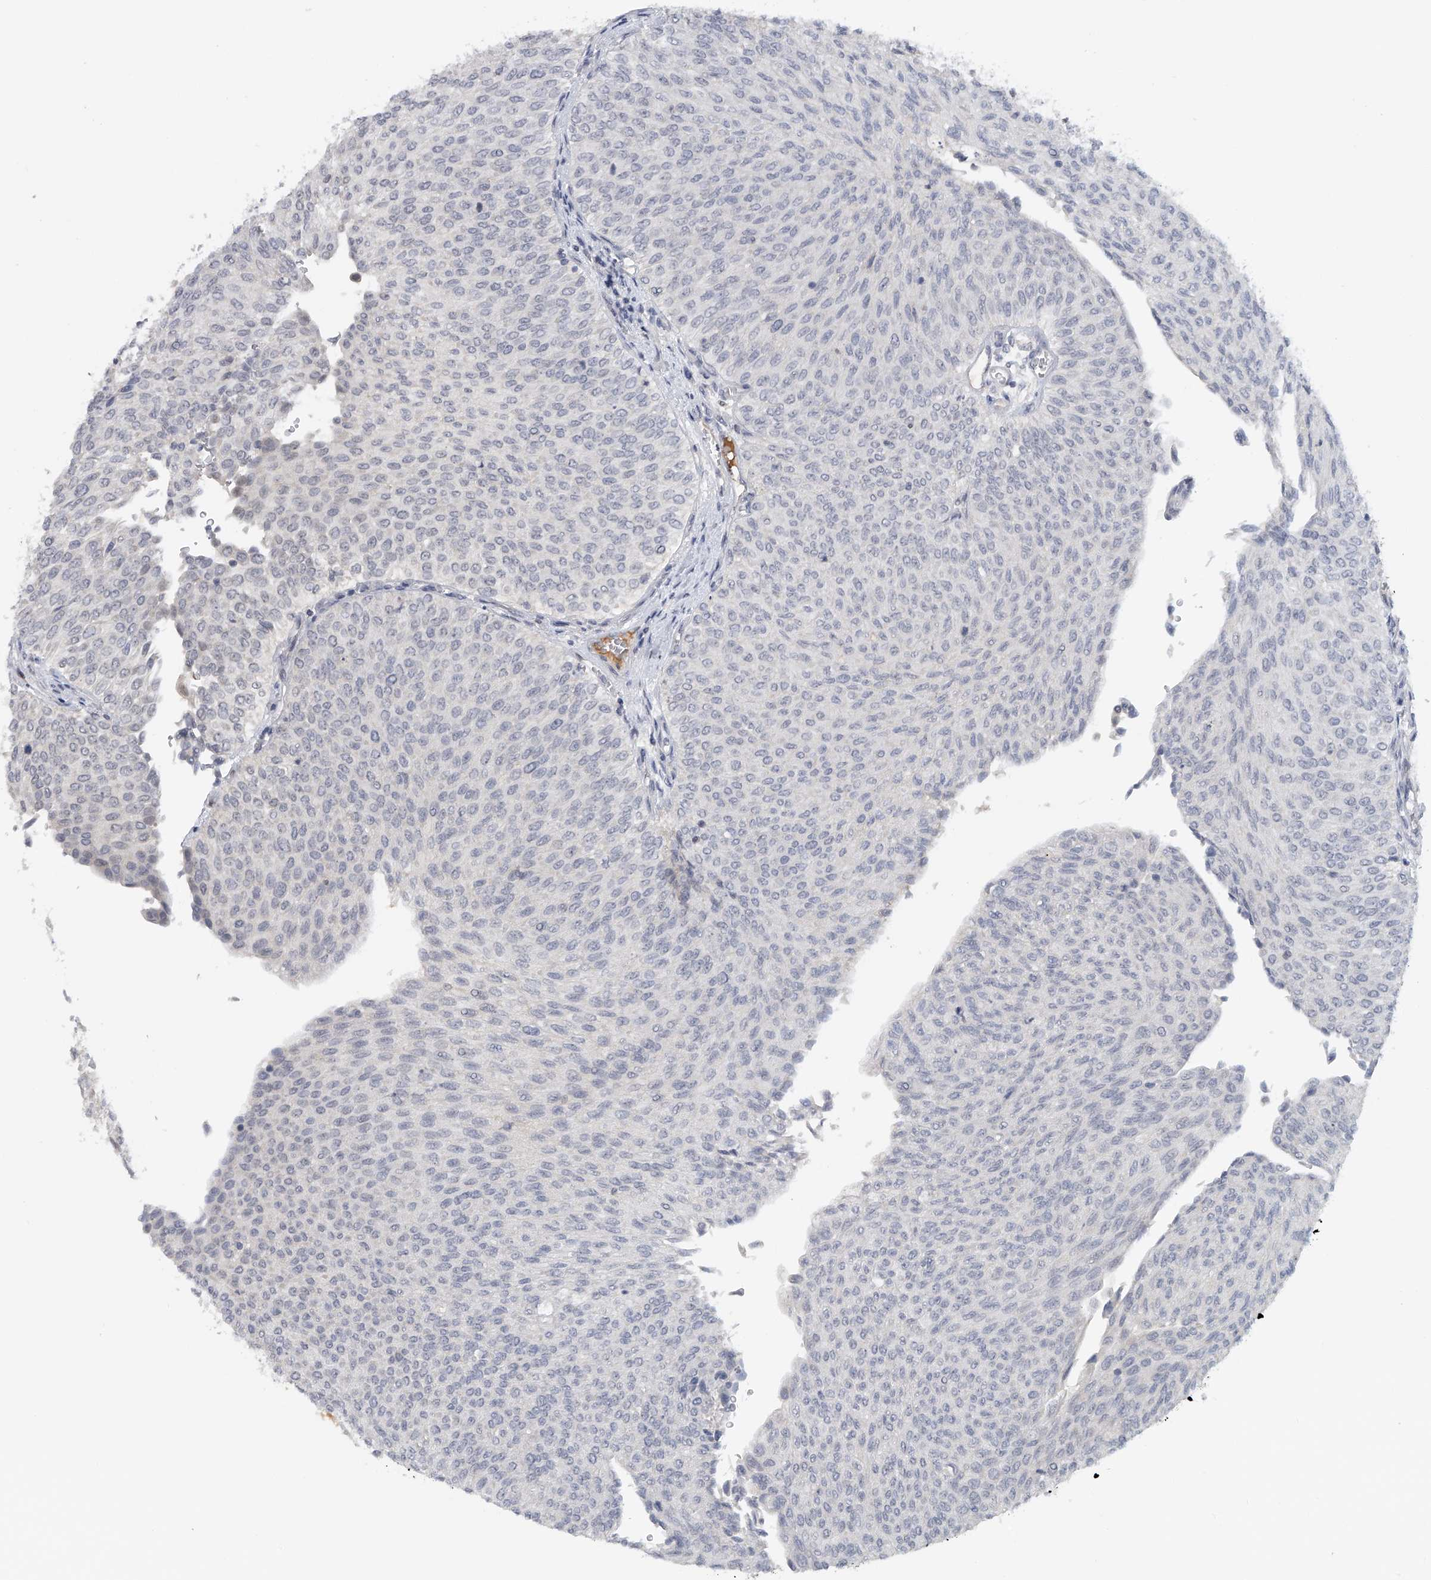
{"staining": {"intensity": "negative", "quantity": "none", "location": "none"}, "tissue": "urothelial cancer", "cell_type": "Tumor cells", "image_type": "cancer", "snomed": [{"axis": "morphology", "description": "Urothelial carcinoma, Low grade"}, {"axis": "topography", "description": "Urinary bladder"}], "caption": "Urothelial cancer was stained to show a protein in brown. There is no significant positivity in tumor cells.", "gene": "DDX43", "patient": {"sex": "male", "age": 78}}